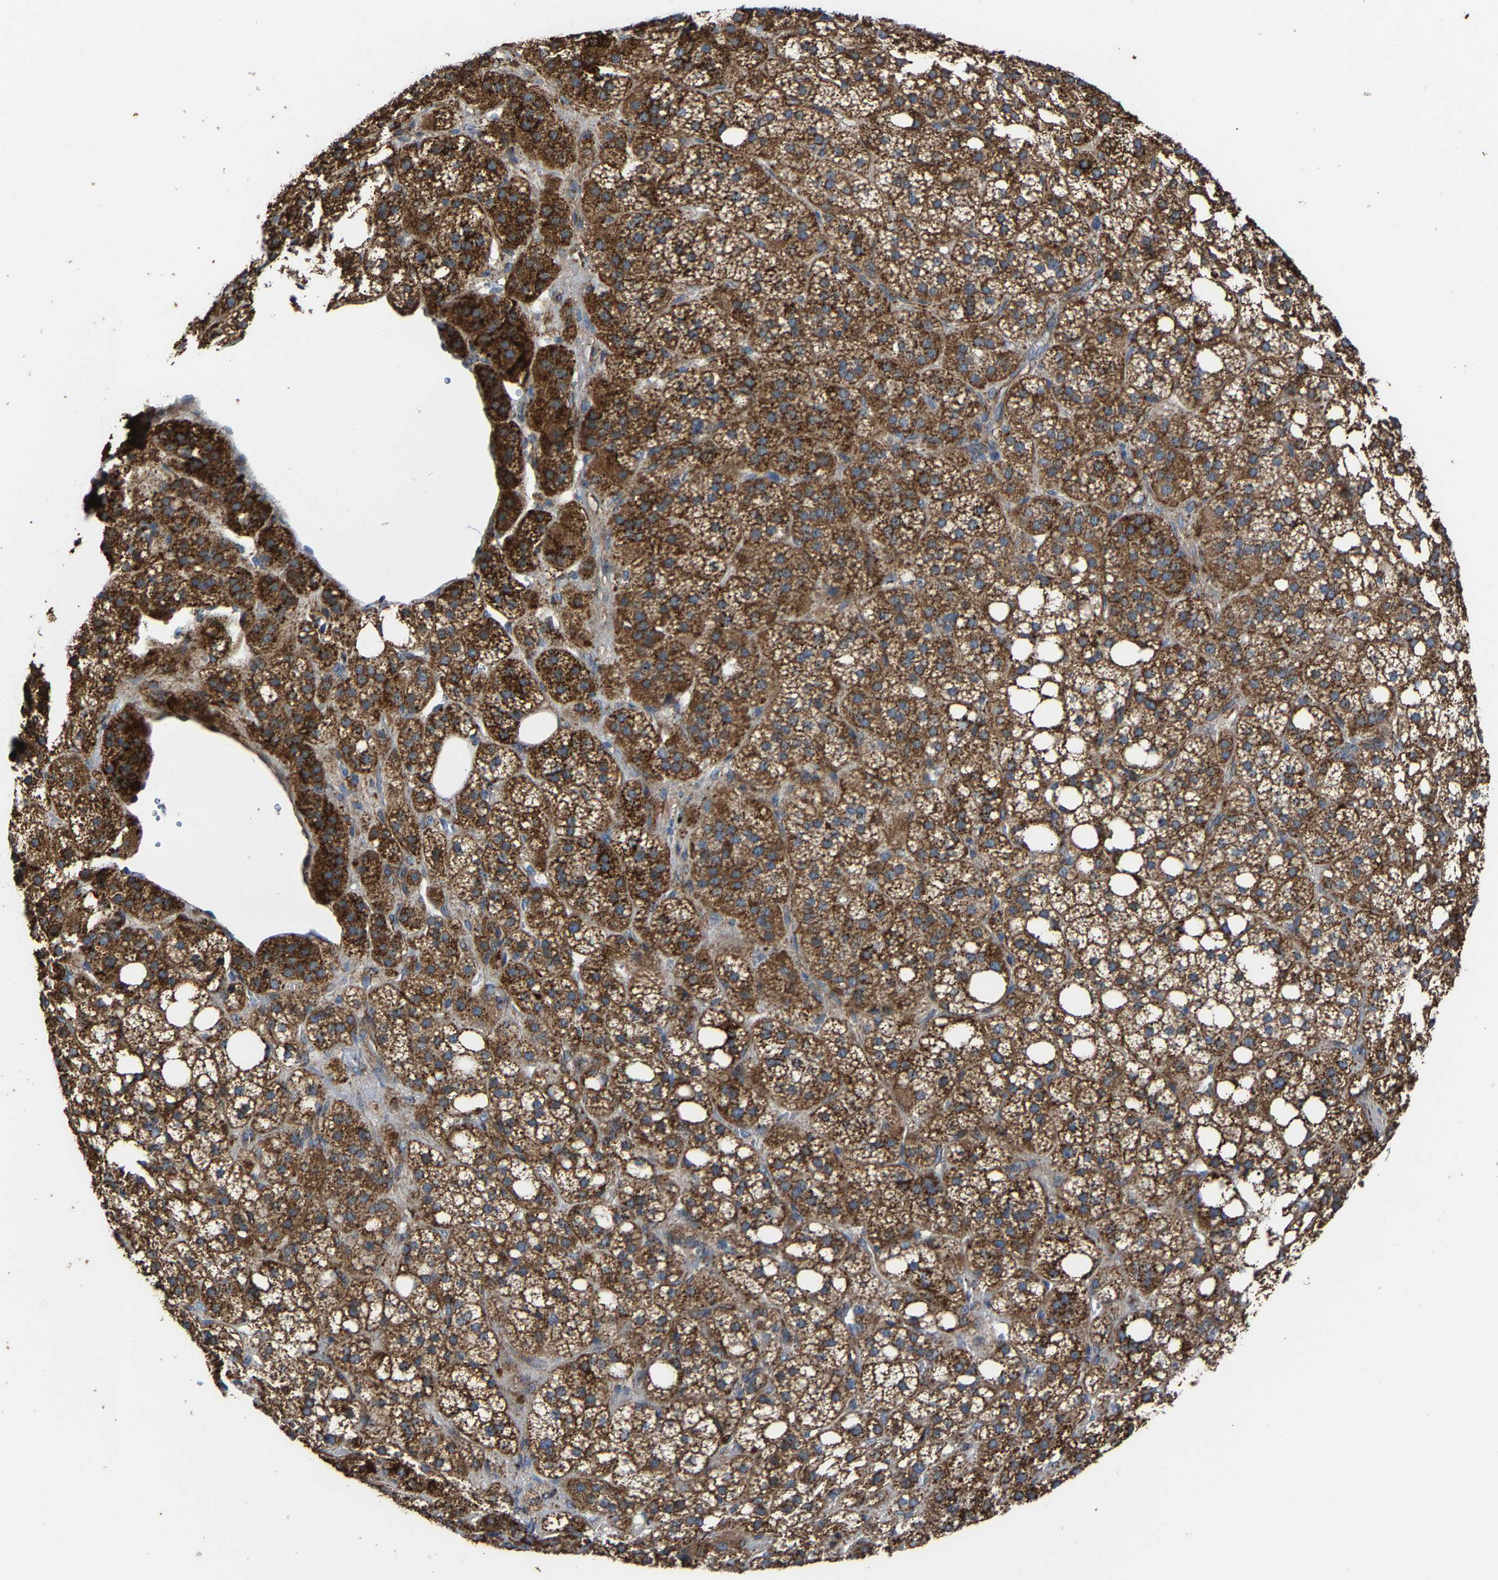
{"staining": {"intensity": "strong", "quantity": ">75%", "location": "cytoplasmic/membranous"}, "tissue": "adrenal gland", "cell_type": "Glandular cells", "image_type": "normal", "snomed": [{"axis": "morphology", "description": "Normal tissue, NOS"}, {"axis": "topography", "description": "Adrenal gland"}], "caption": "Protein staining of normal adrenal gland displays strong cytoplasmic/membranous staining in approximately >75% of glandular cells. The protein is shown in brown color, while the nuclei are stained blue.", "gene": "NDUFV3", "patient": {"sex": "female", "age": 59}}